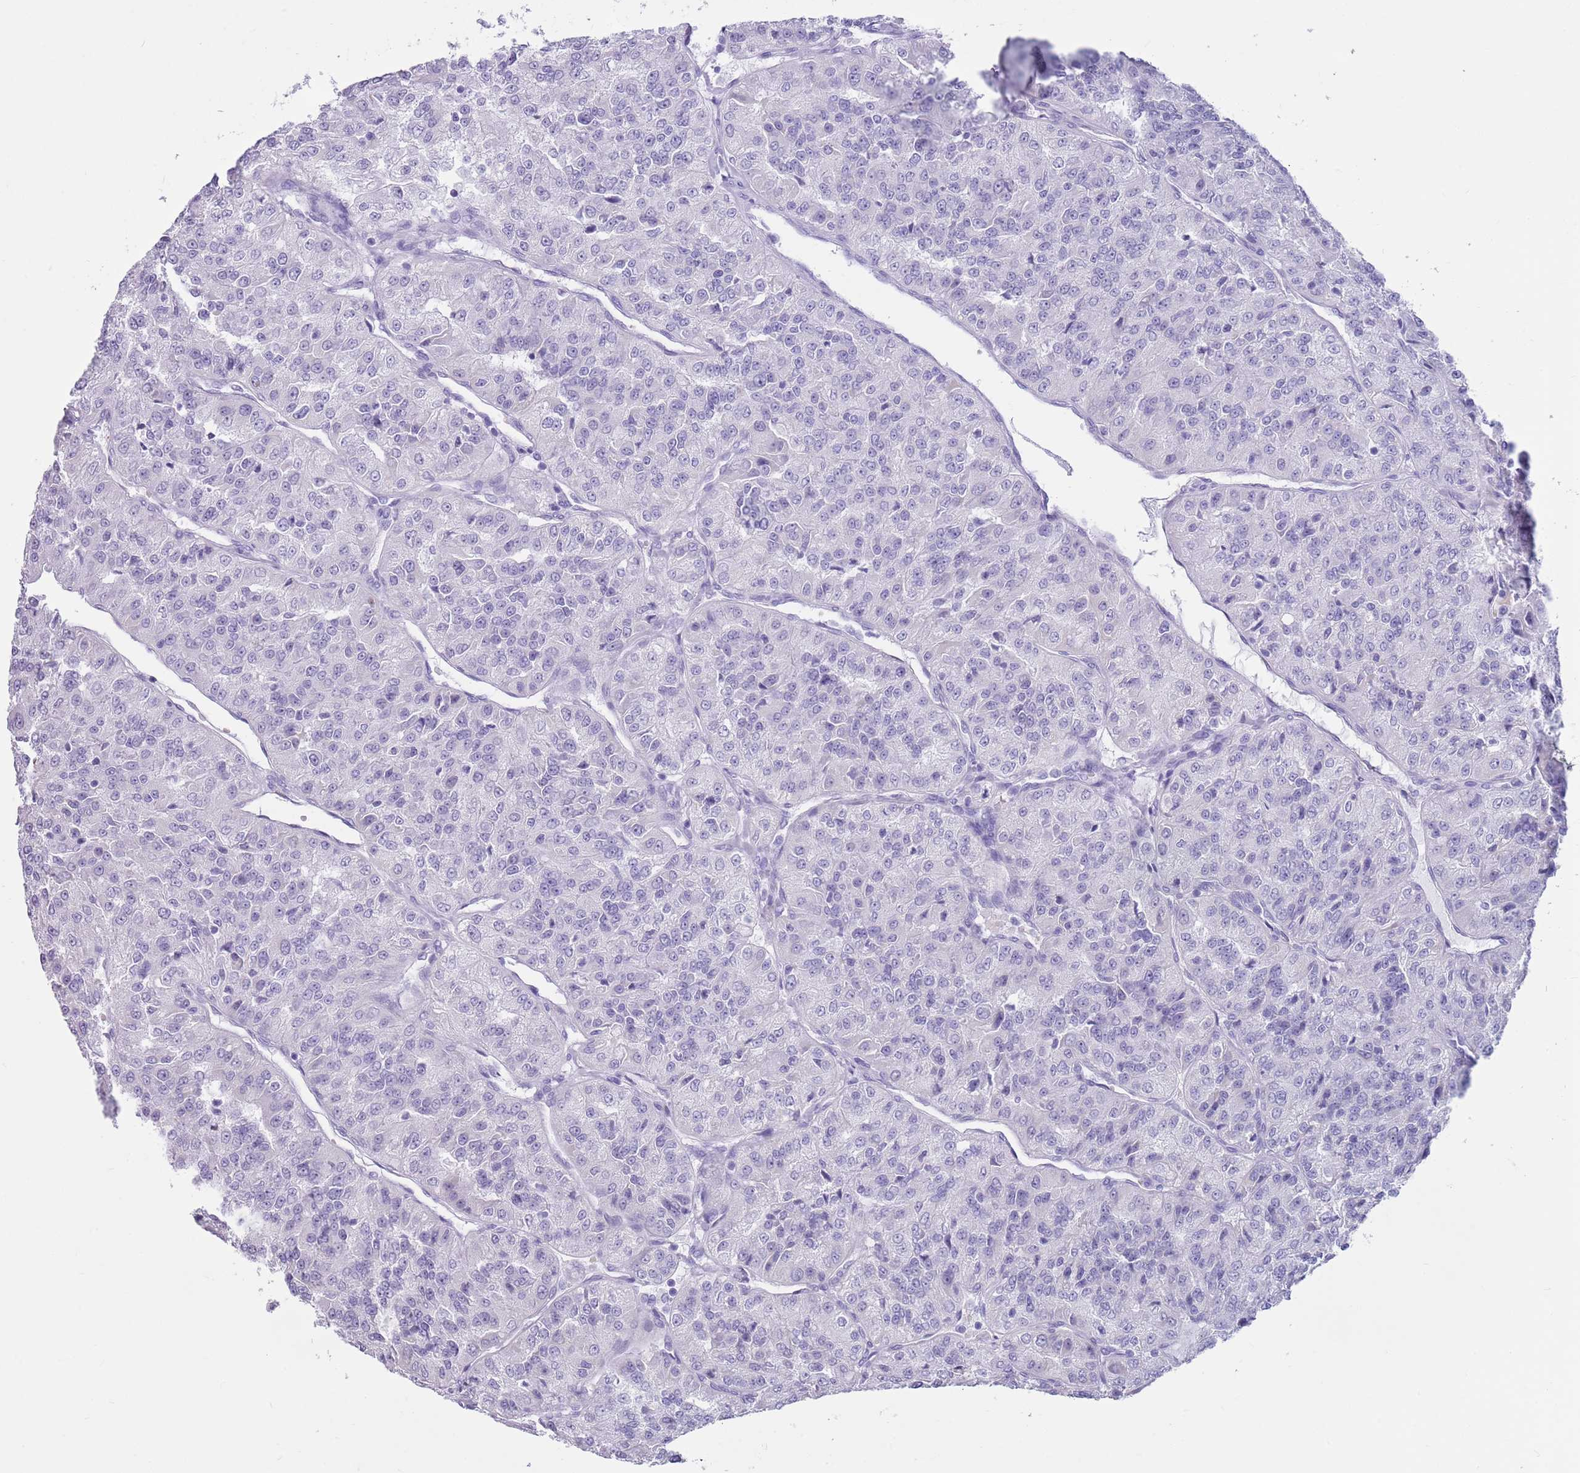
{"staining": {"intensity": "negative", "quantity": "none", "location": "none"}, "tissue": "renal cancer", "cell_type": "Tumor cells", "image_type": "cancer", "snomed": [{"axis": "morphology", "description": "Adenocarcinoma, NOS"}, {"axis": "topography", "description": "Kidney"}], "caption": "Immunohistochemistry (IHC) image of neoplastic tissue: human renal cancer (adenocarcinoma) stained with DAB shows no significant protein positivity in tumor cells. (IHC, brightfield microscopy, high magnification).", "gene": "LY6G5B", "patient": {"sex": "female", "age": 63}}